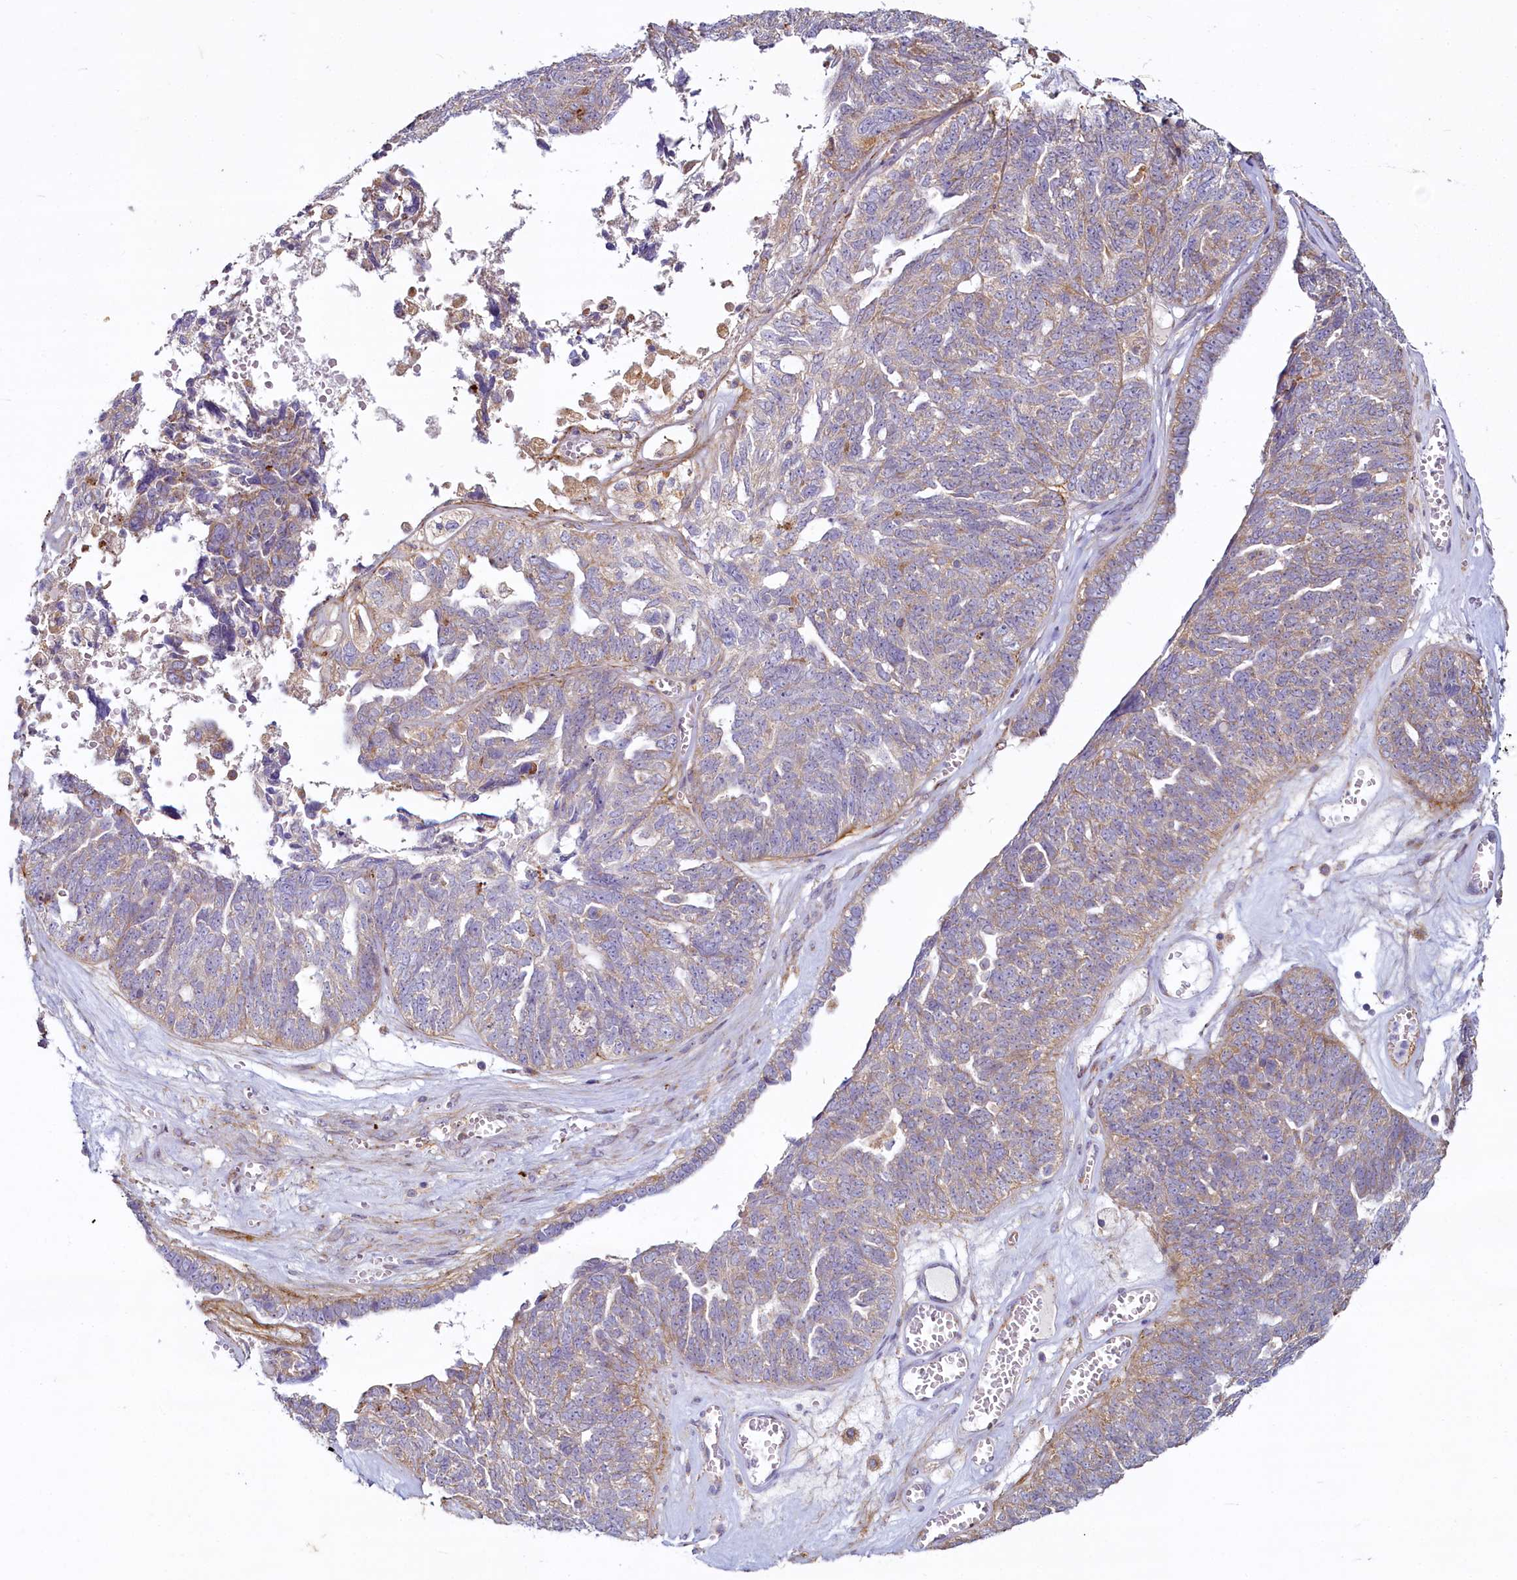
{"staining": {"intensity": "weak", "quantity": "<25%", "location": "cytoplasmic/membranous"}, "tissue": "ovarian cancer", "cell_type": "Tumor cells", "image_type": "cancer", "snomed": [{"axis": "morphology", "description": "Cystadenocarcinoma, serous, NOS"}, {"axis": "topography", "description": "Ovary"}], "caption": "IHC of human ovarian serous cystadenocarcinoma demonstrates no positivity in tumor cells.", "gene": "ADCY2", "patient": {"sex": "female", "age": 79}}